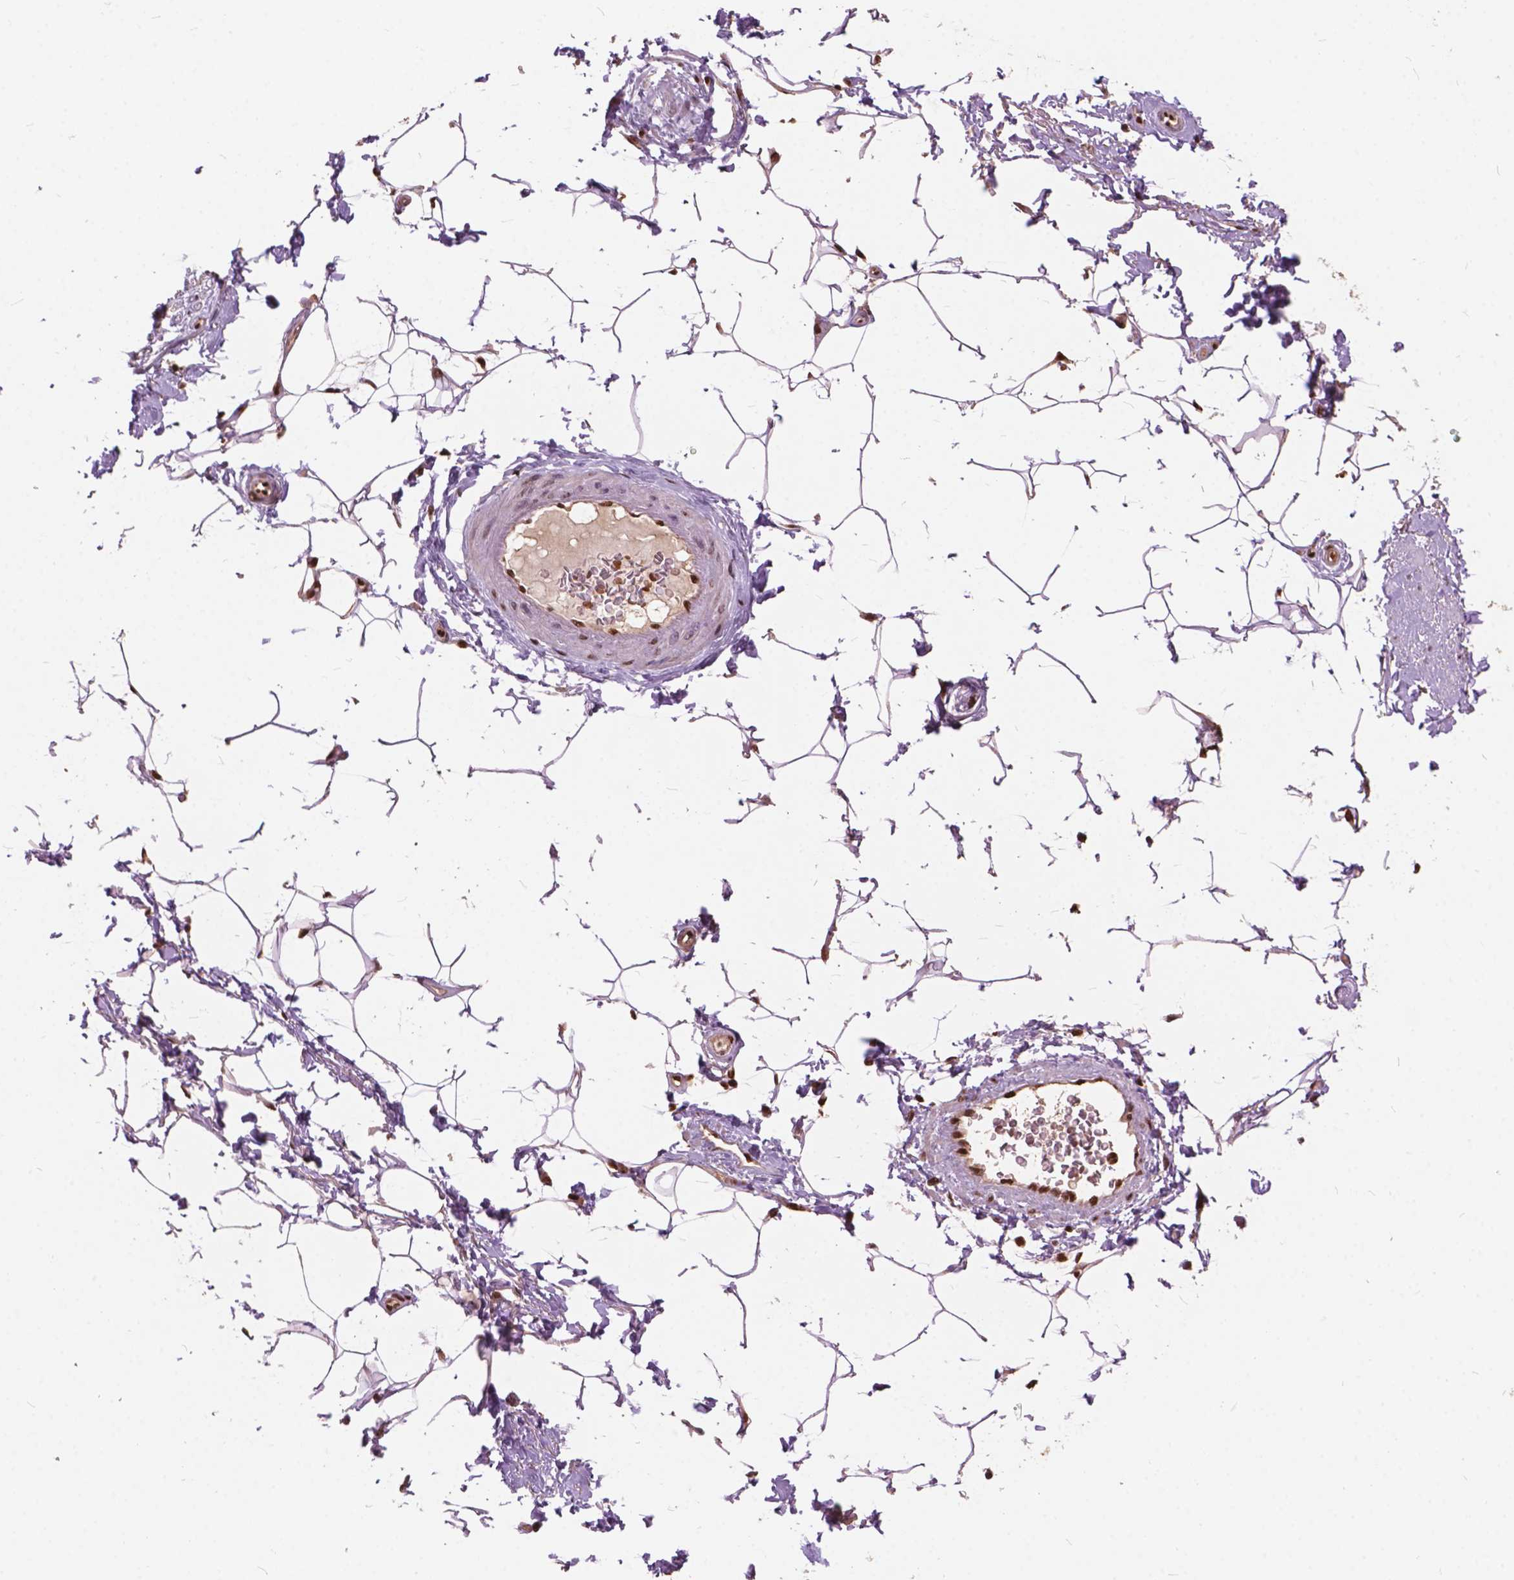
{"staining": {"intensity": "moderate", "quantity": ">75%", "location": "nuclear"}, "tissue": "adipose tissue", "cell_type": "Adipocytes", "image_type": "normal", "snomed": [{"axis": "morphology", "description": "Normal tissue, NOS"}, {"axis": "topography", "description": "Peripheral nerve tissue"}], "caption": "Normal adipose tissue reveals moderate nuclear staining in approximately >75% of adipocytes.", "gene": "ANP32A", "patient": {"sex": "male", "age": 51}}